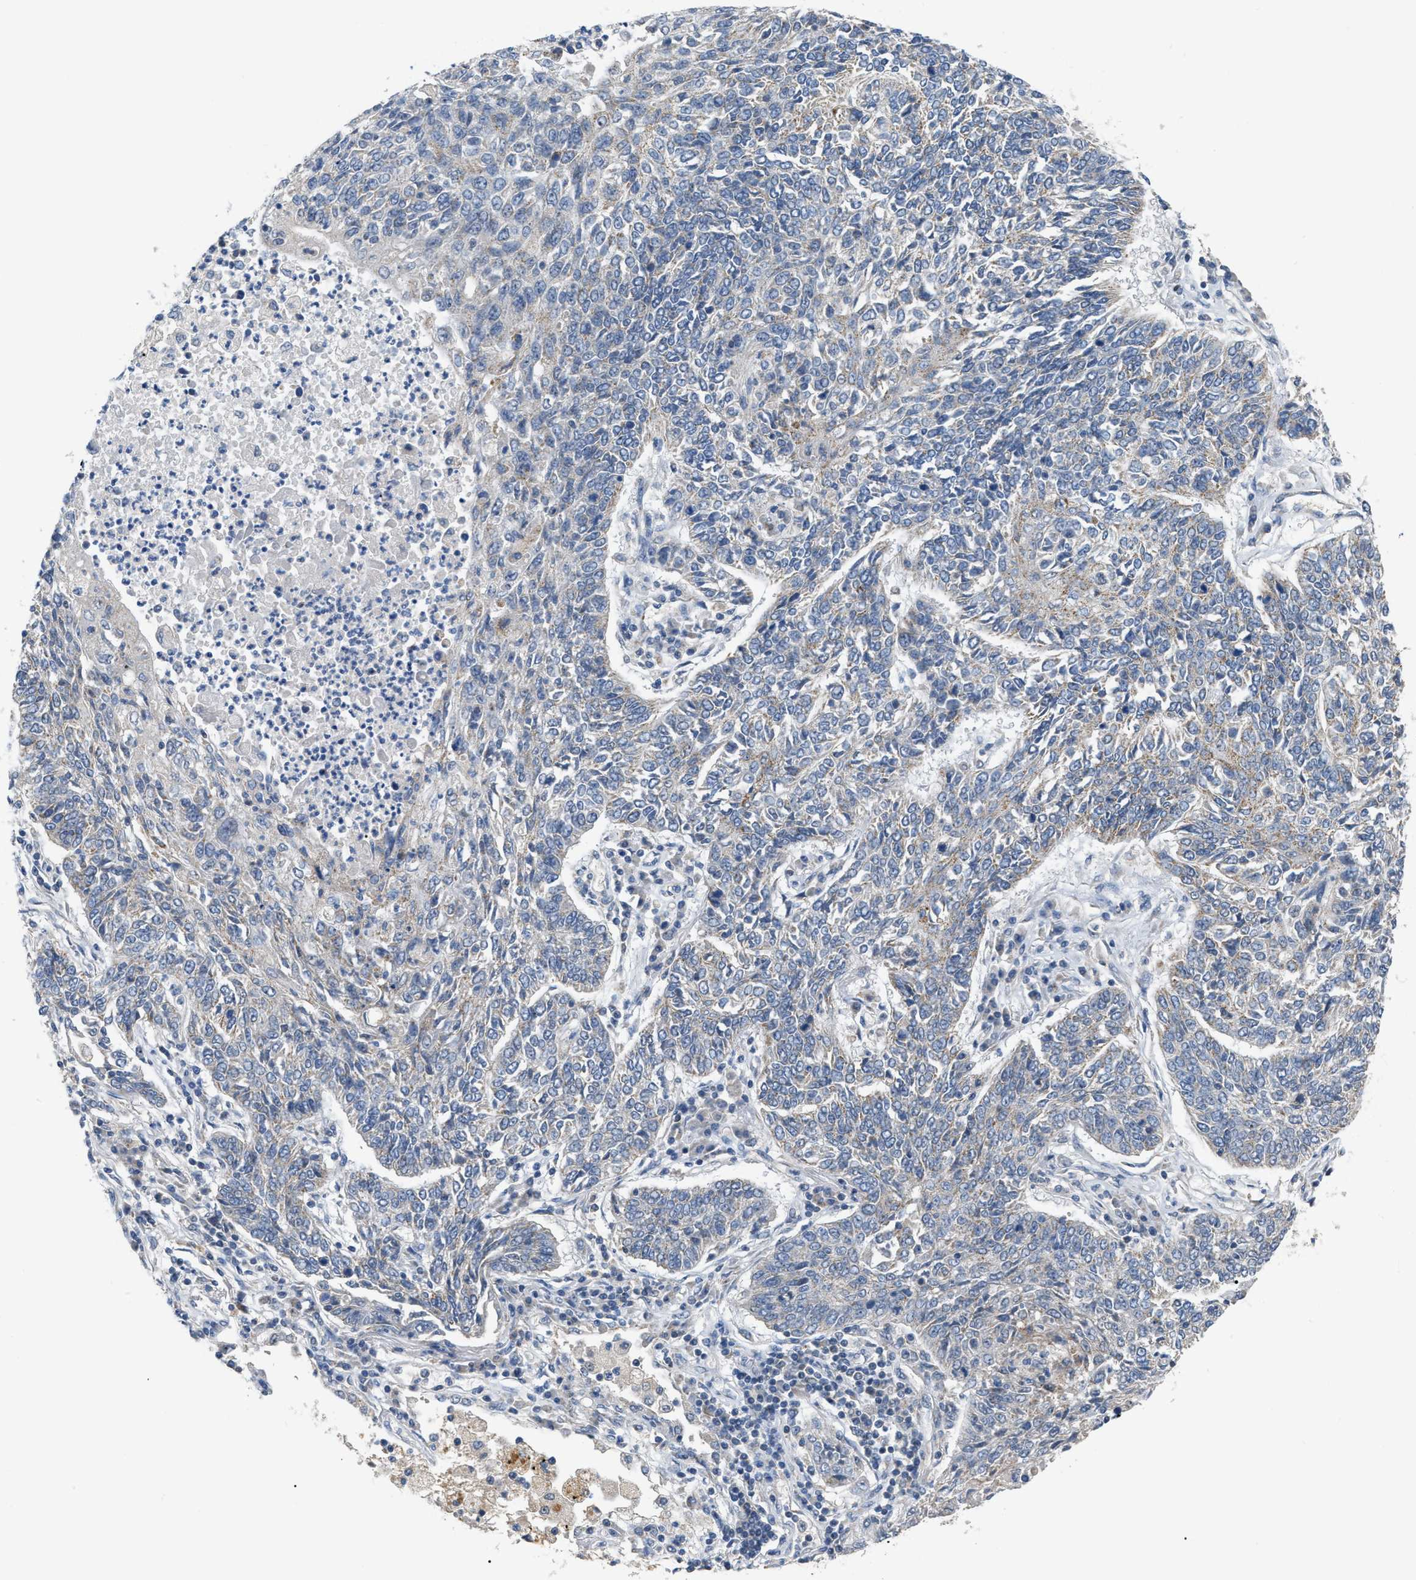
{"staining": {"intensity": "negative", "quantity": "none", "location": "none"}, "tissue": "lung cancer", "cell_type": "Tumor cells", "image_type": "cancer", "snomed": [{"axis": "morphology", "description": "Normal tissue, NOS"}, {"axis": "morphology", "description": "Squamous cell carcinoma, NOS"}, {"axis": "topography", "description": "Cartilage tissue"}, {"axis": "topography", "description": "Bronchus"}, {"axis": "topography", "description": "Lung"}], "caption": "This is an immunohistochemistry (IHC) micrograph of human lung cancer. There is no staining in tumor cells.", "gene": "DHX58", "patient": {"sex": "female", "age": 49}}